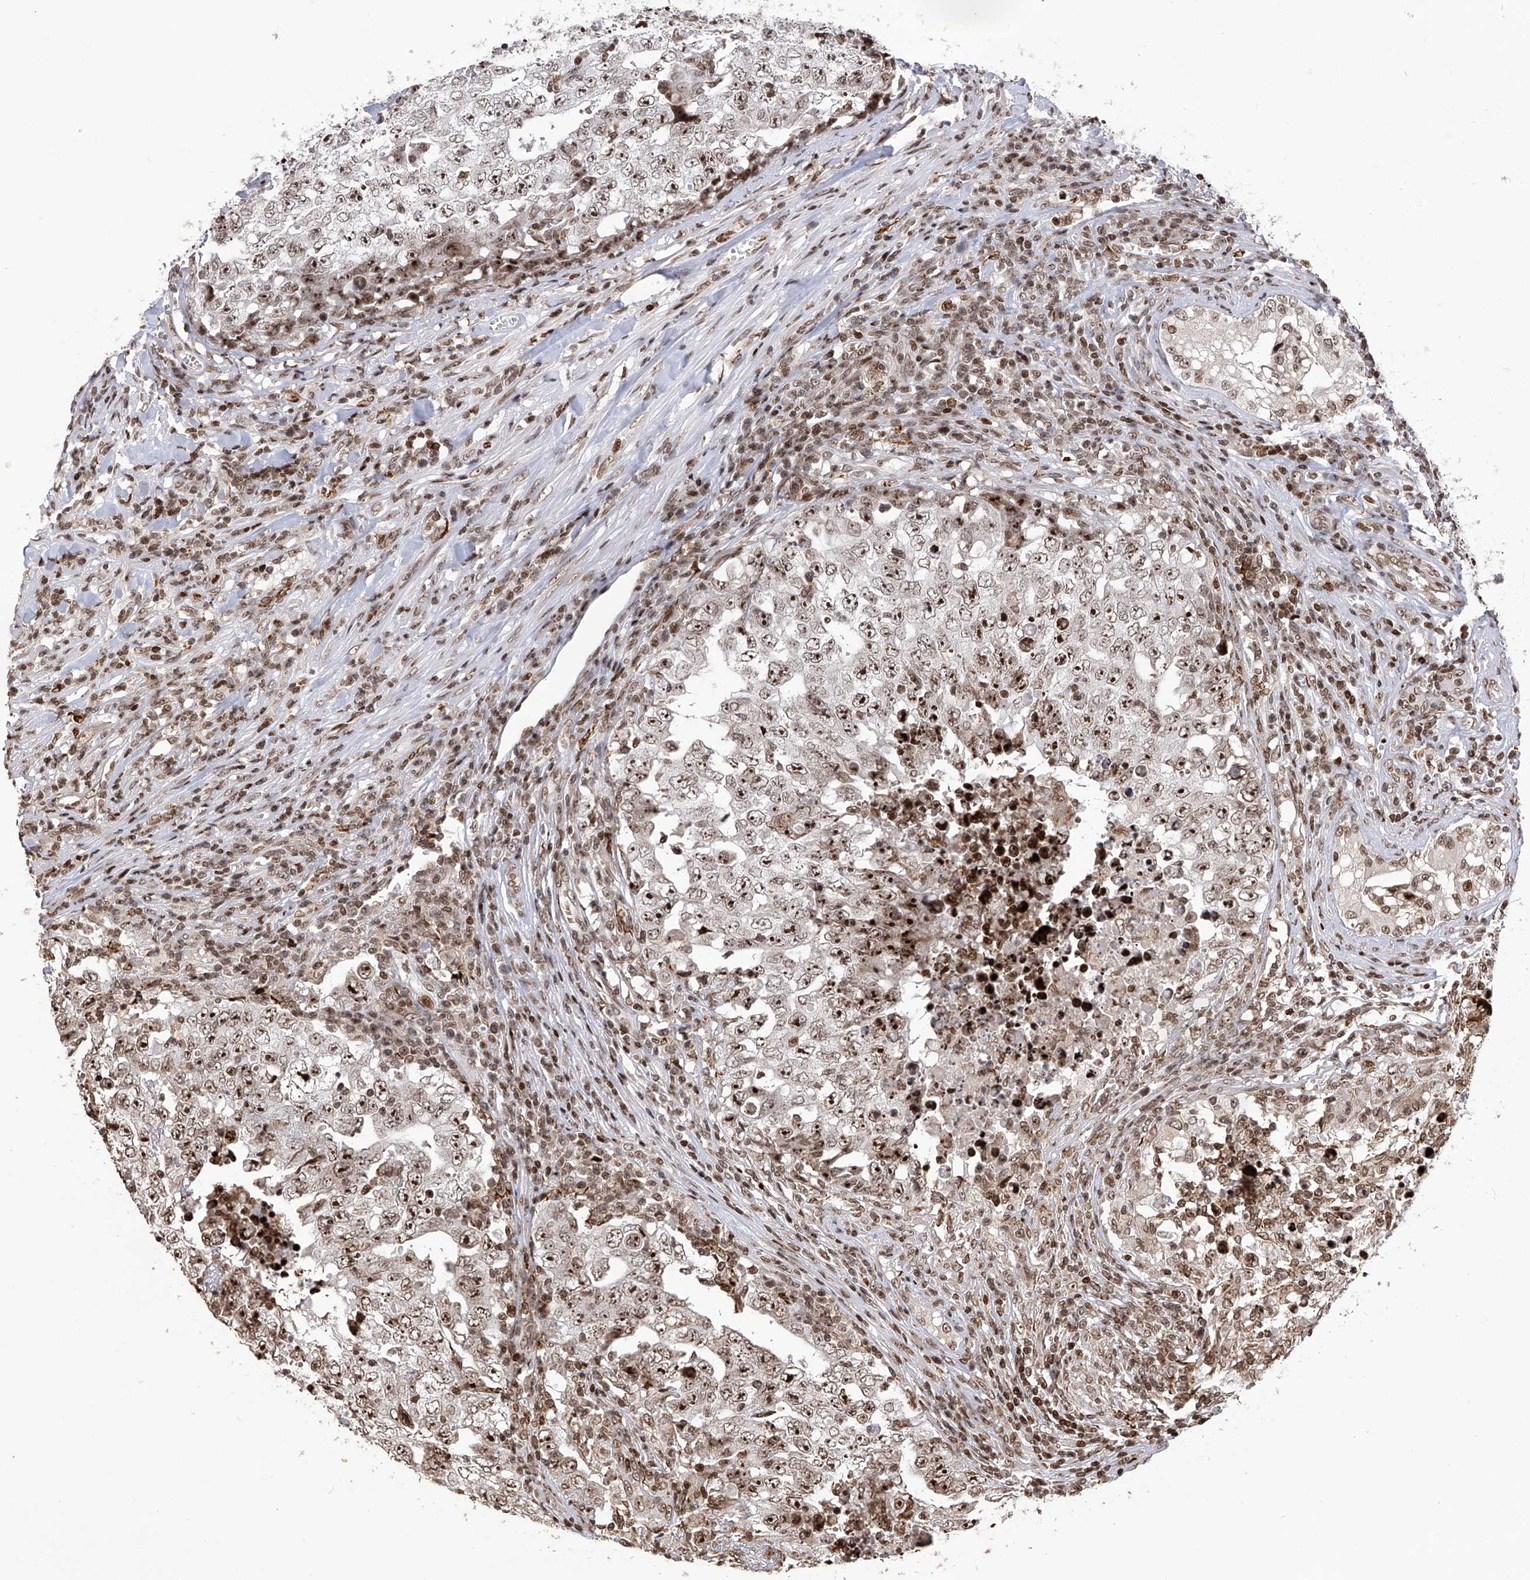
{"staining": {"intensity": "strong", "quantity": ">75%", "location": "nuclear"}, "tissue": "testis cancer", "cell_type": "Tumor cells", "image_type": "cancer", "snomed": [{"axis": "morphology", "description": "Carcinoma, Embryonal, NOS"}, {"axis": "topography", "description": "Testis"}], "caption": "This photomicrograph exhibits testis cancer (embryonal carcinoma) stained with immunohistochemistry (IHC) to label a protein in brown. The nuclear of tumor cells show strong positivity for the protein. Nuclei are counter-stained blue.", "gene": "PAK1IP1", "patient": {"sex": "male", "age": 26}}